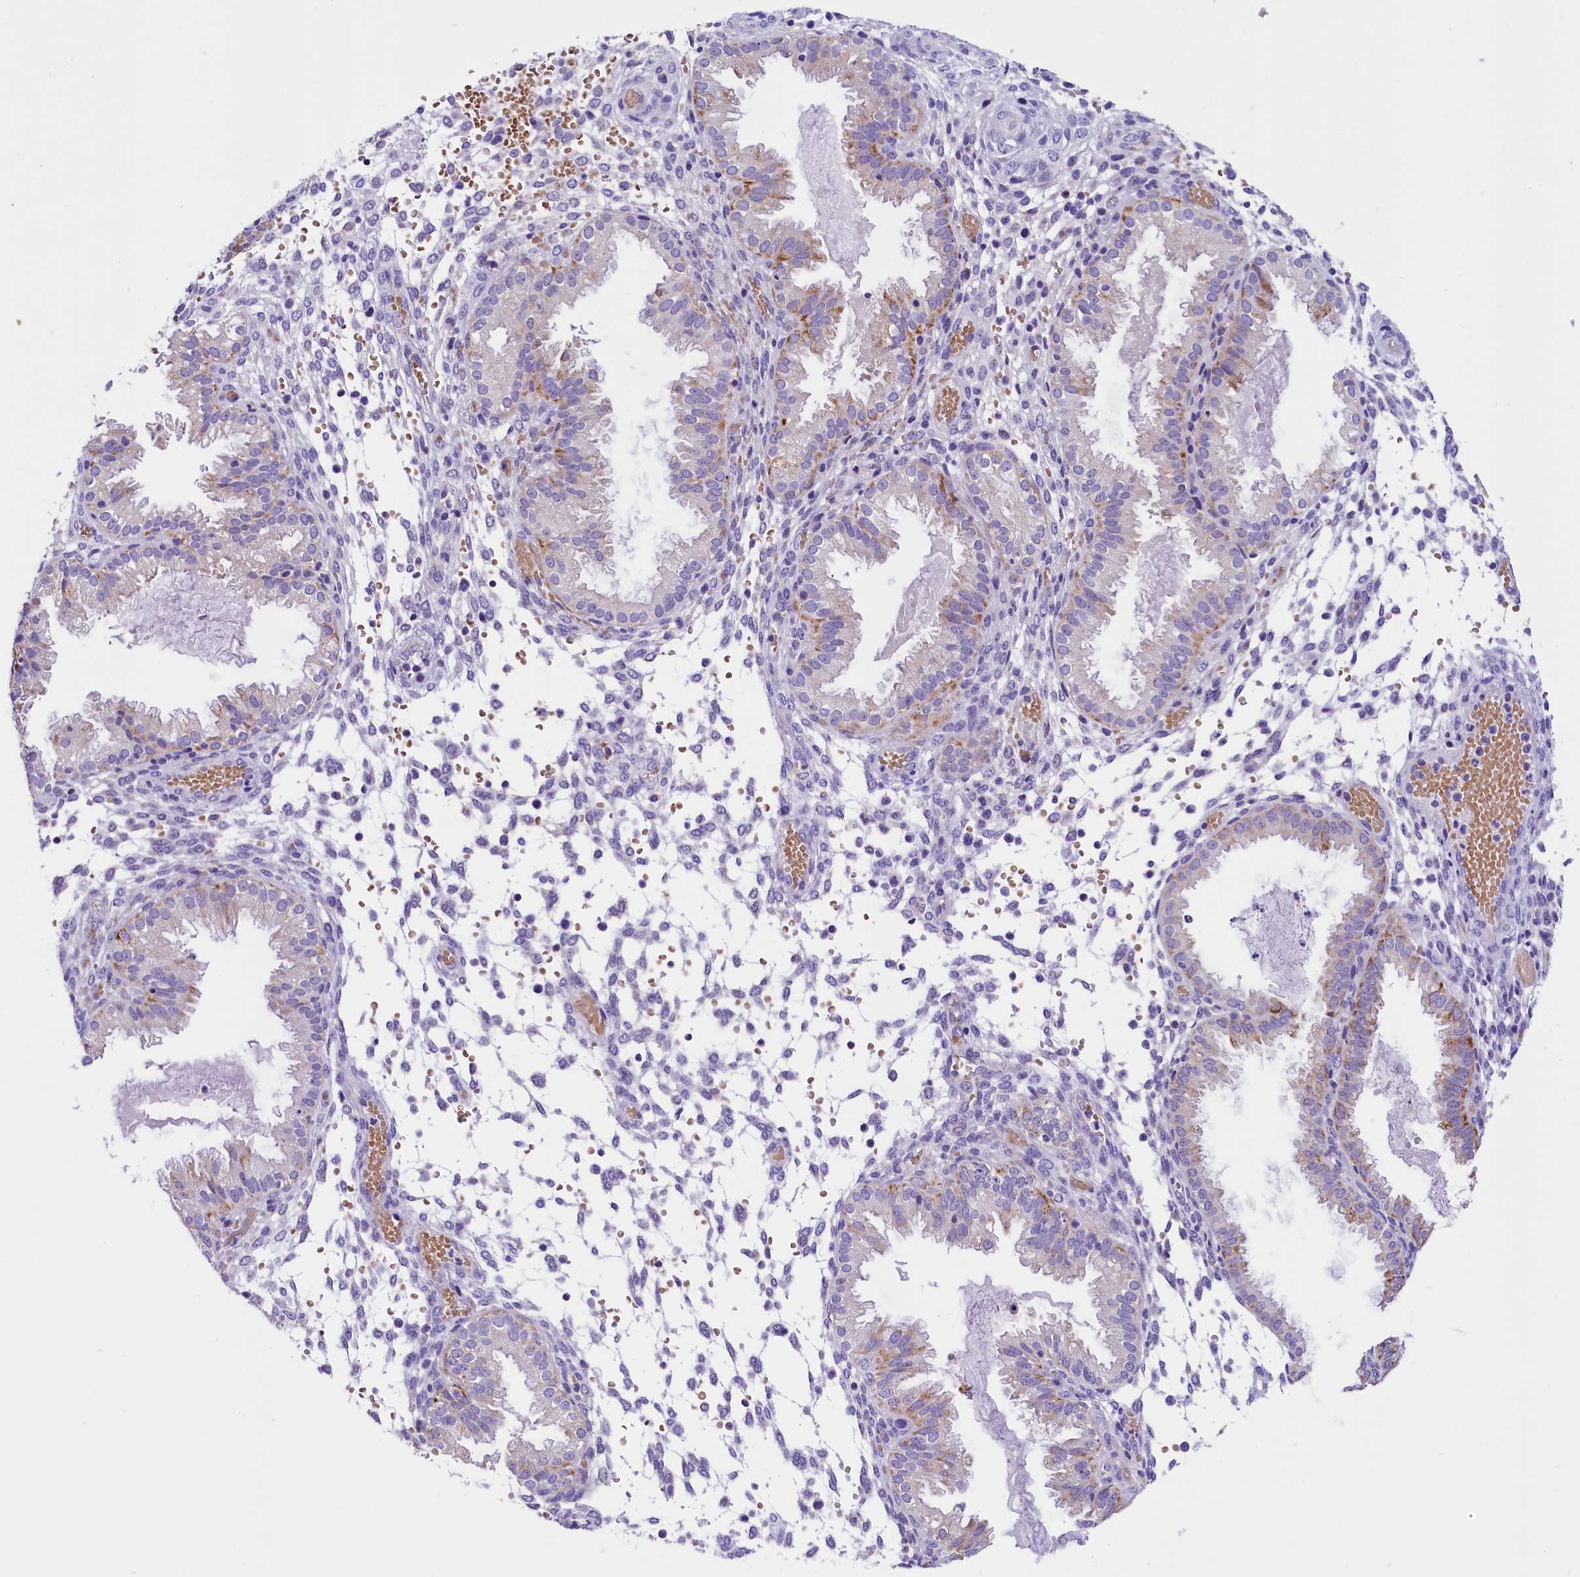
{"staining": {"intensity": "negative", "quantity": "none", "location": "none"}, "tissue": "endometrium", "cell_type": "Cells in endometrial stroma", "image_type": "normal", "snomed": [{"axis": "morphology", "description": "Normal tissue, NOS"}, {"axis": "topography", "description": "Endometrium"}], "caption": "High power microscopy photomicrograph of an IHC image of unremarkable endometrium, revealing no significant staining in cells in endometrial stroma.", "gene": "ABAT", "patient": {"sex": "female", "age": 33}}